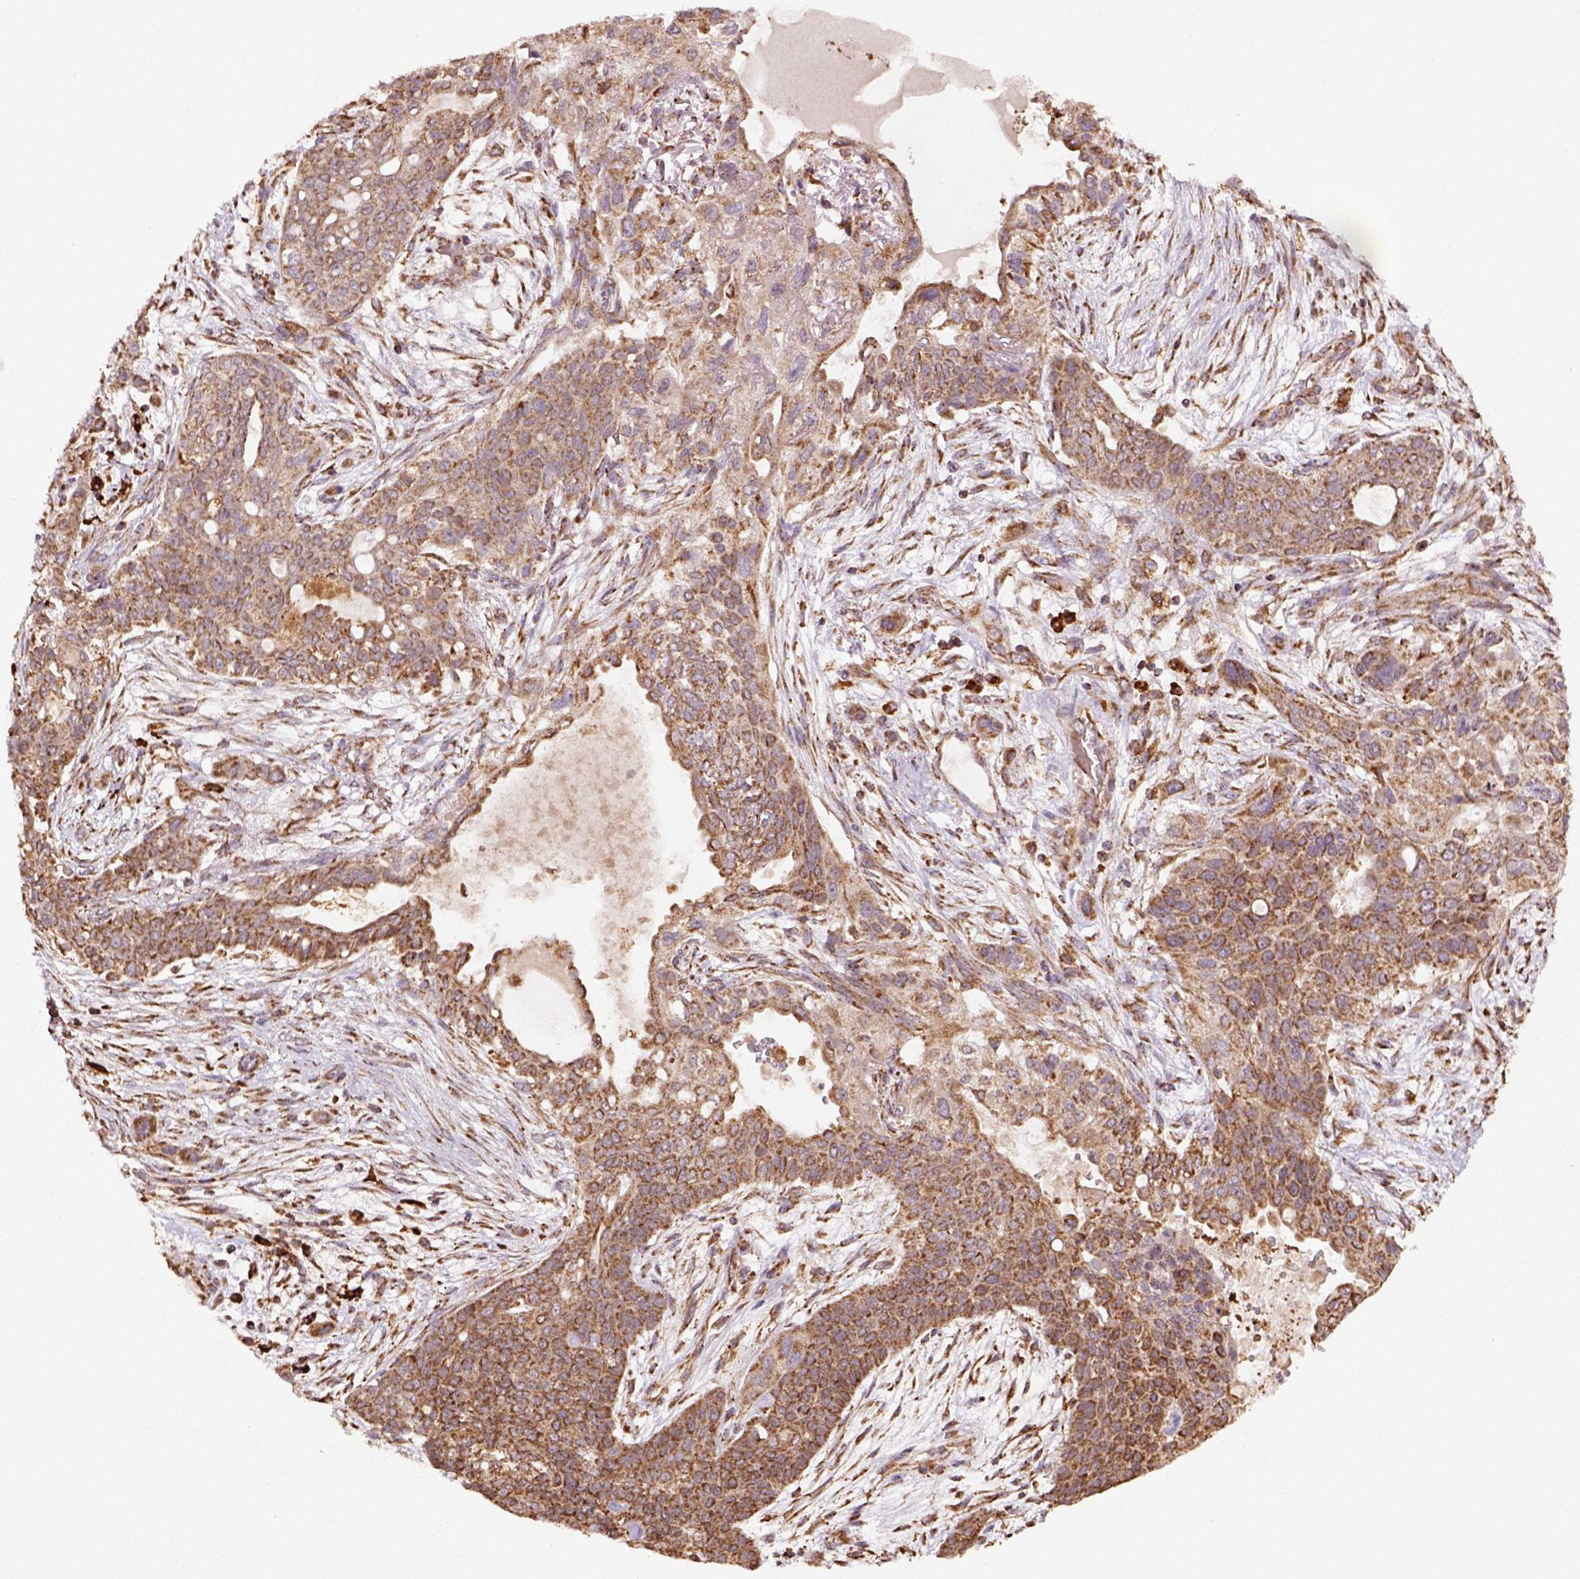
{"staining": {"intensity": "moderate", "quantity": ">75%", "location": "cytoplasmic/membranous"}, "tissue": "lung cancer", "cell_type": "Tumor cells", "image_type": "cancer", "snomed": [{"axis": "morphology", "description": "Squamous cell carcinoma, NOS"}, {"axis": "topography", "description": "Lung"}], "caption": "There is medium levels of moderate cytoplasmic/membranous positivity in tumor cells of lung squamous cell carcinoma, as demonstrated by immunohistochemical staining (brown color).", "gene": "MAPK8IP3", "patient": {"sex": "female", "age": 70}}